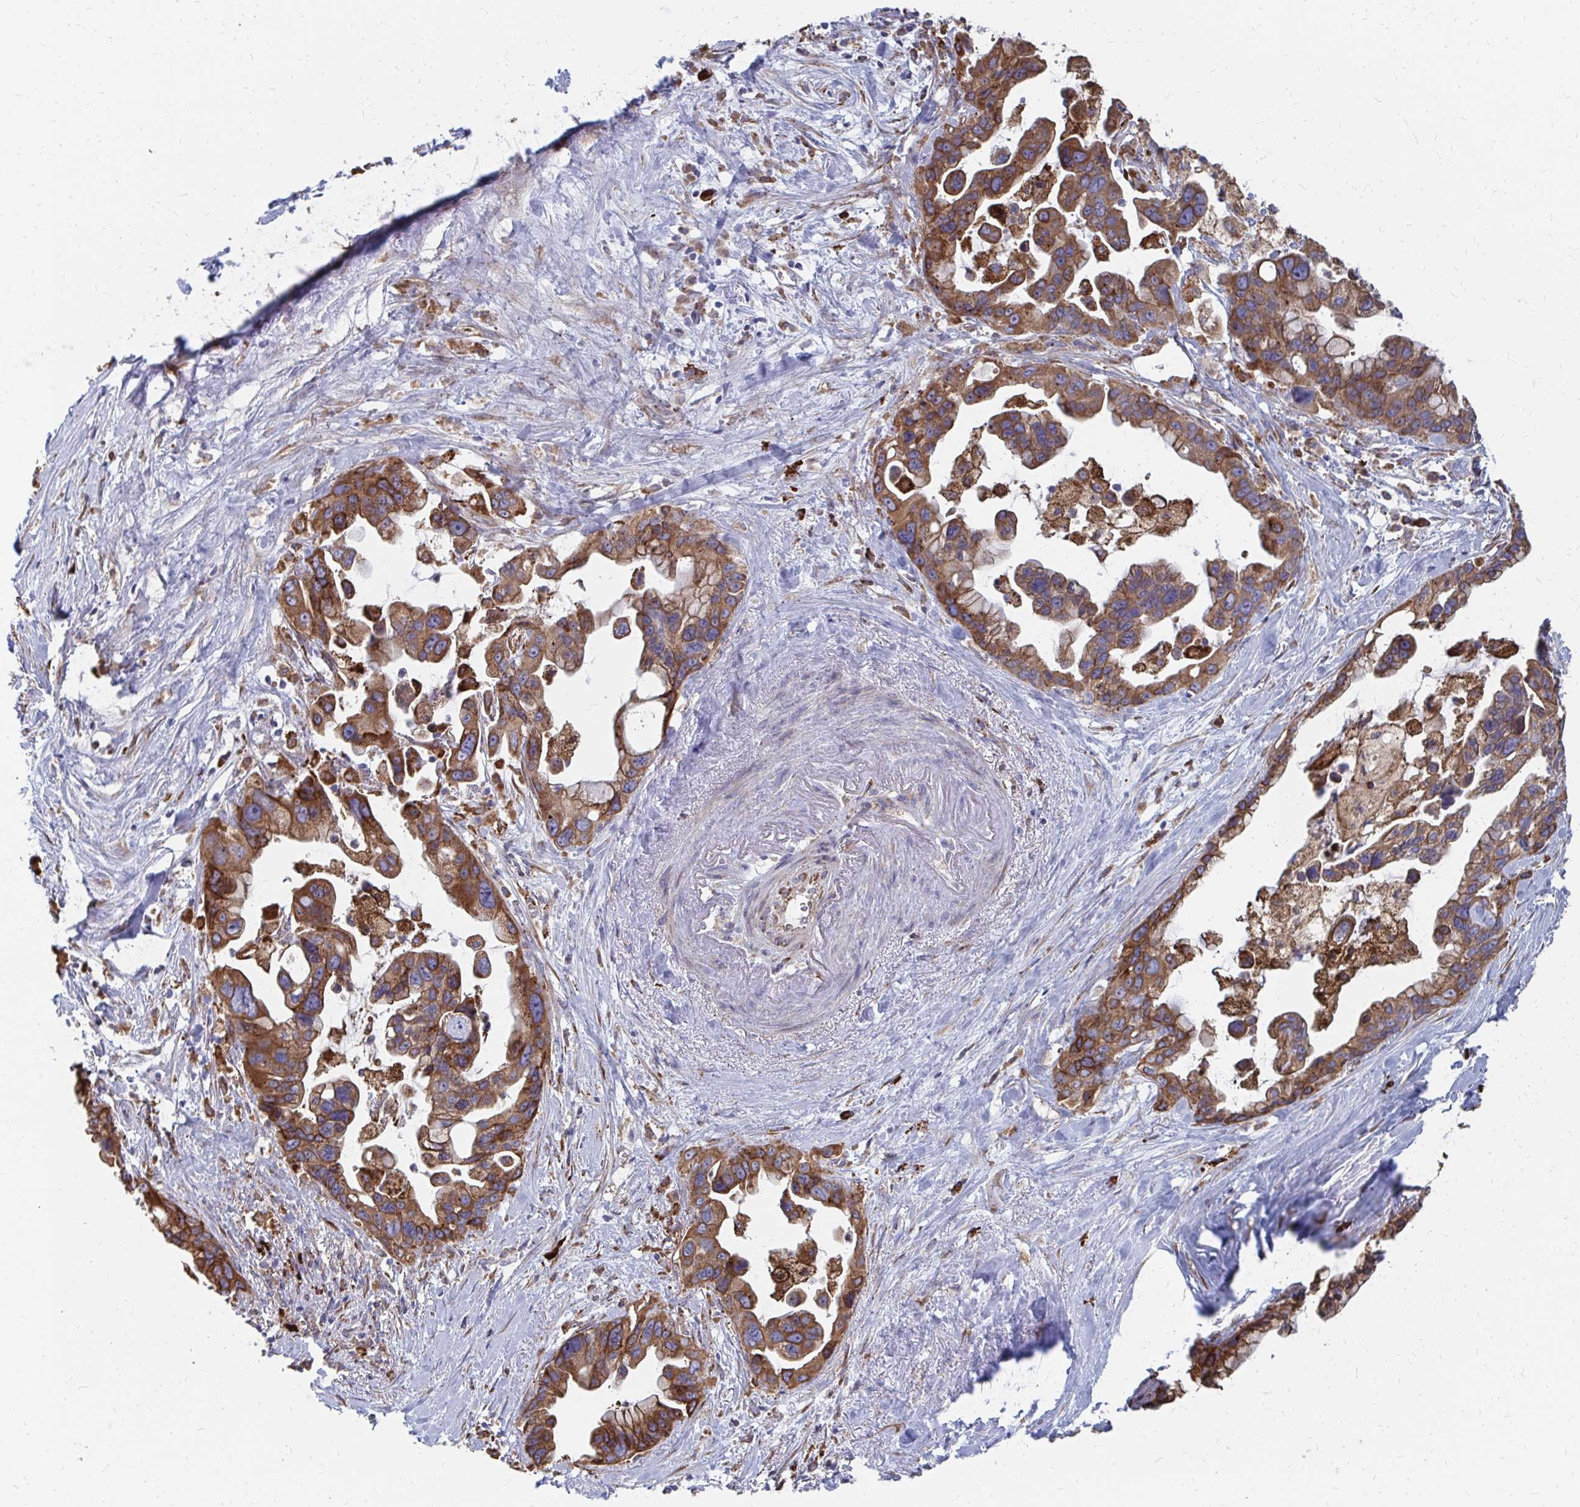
{"staining": {"intensity": "strong", "quantity": ">75%", "location": "cytoplasmic/membranous"}, "tissue": "pancreatic cancer", "cell_type": "Tumor cells", "image_type": "cancer", "snomed": [{"axis": "morphology", "description": "Adenocarcinoma, NOS"}, {"axis": "topography", "description": "Pancreas"}], "caption": "There is high levels of strong cytoplasmic/membranous staining in tumor cells of pancreatic adenocarcinoma, as demonstrated by immunohistochemical staining (brown color).", "gene": "PPP1R13L", "patient": {"sex": "female", "age": 83}}